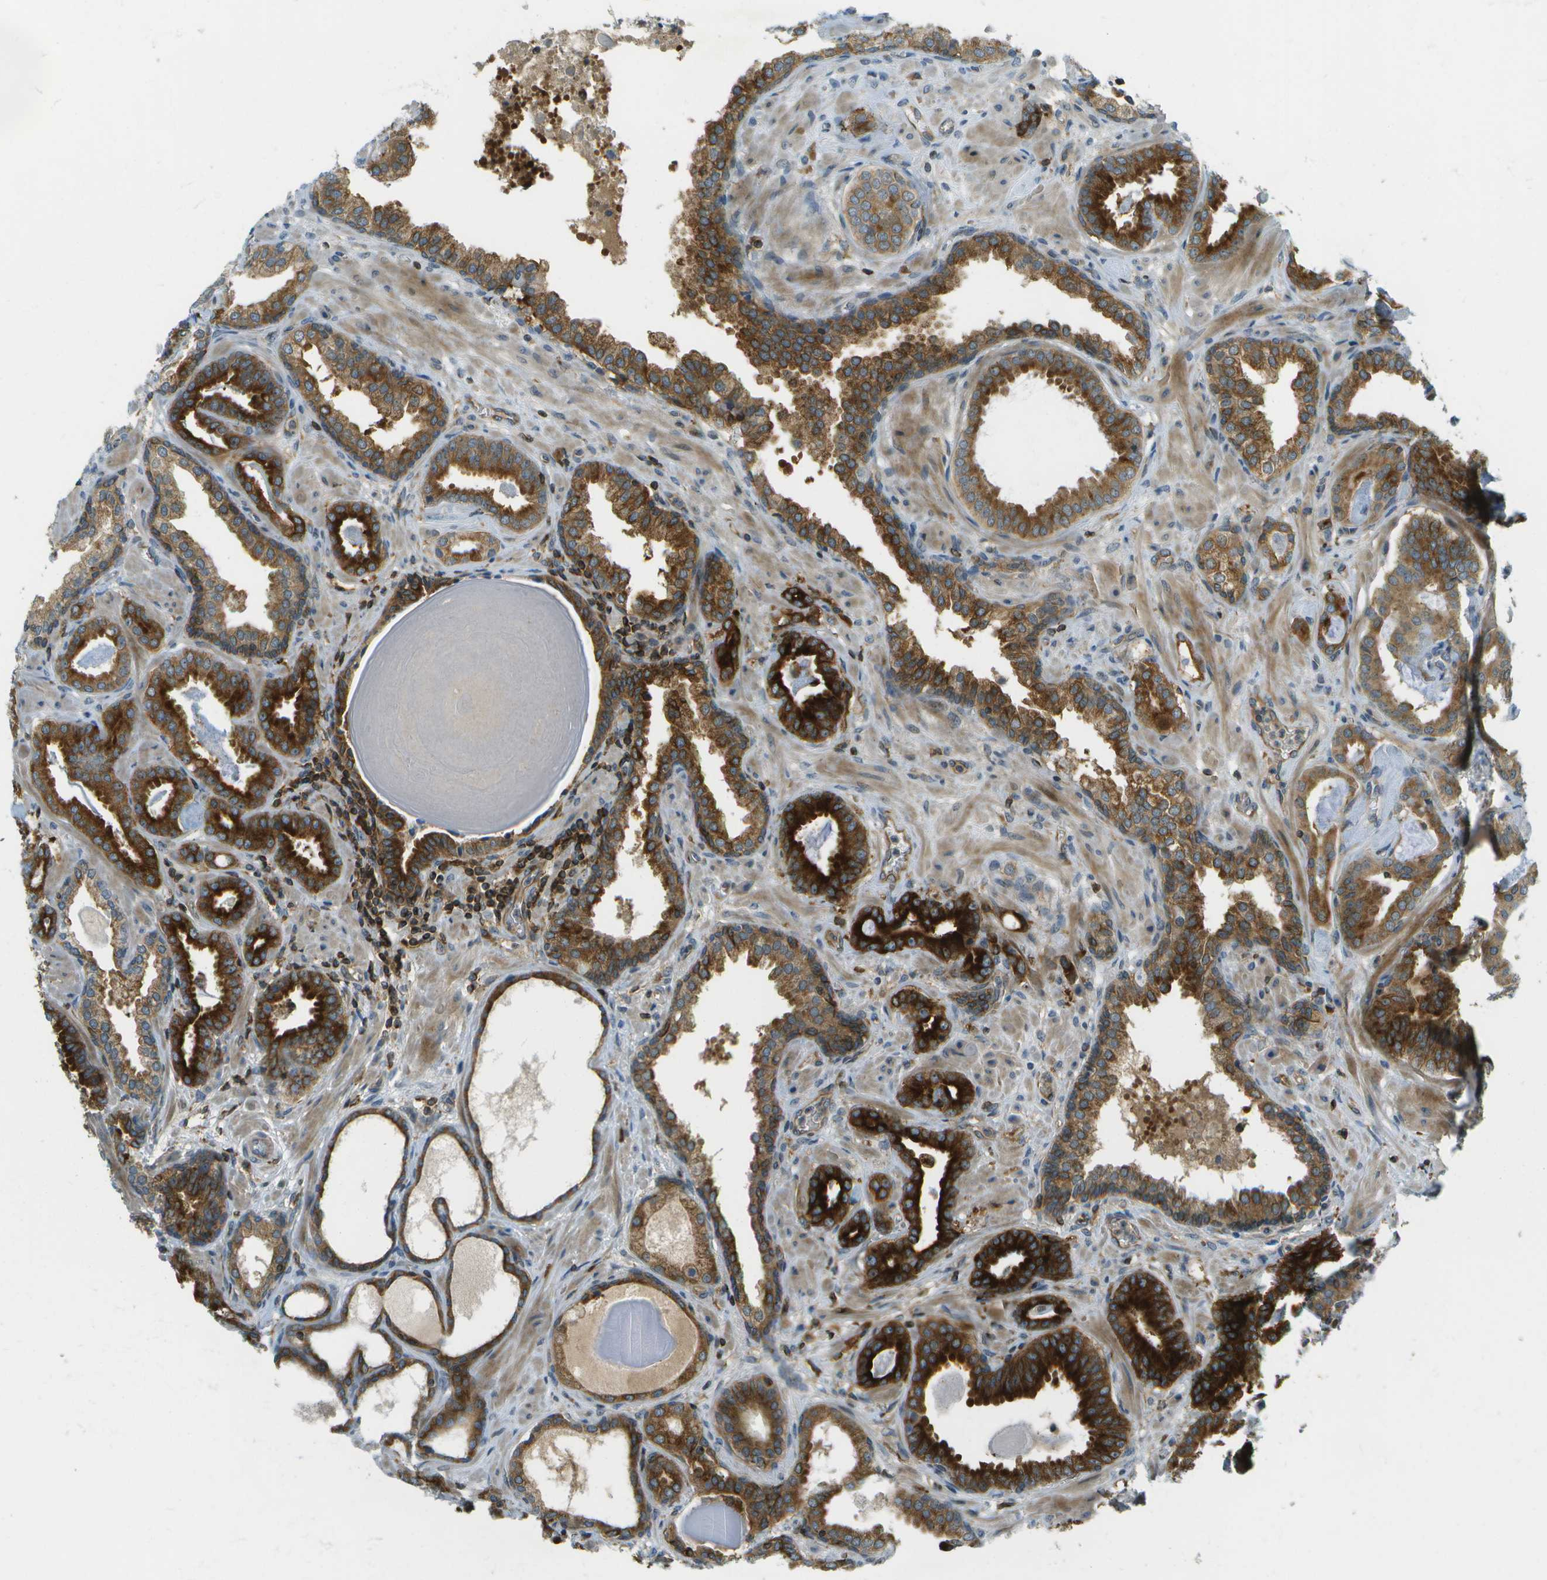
{"staining": {"intensity": "strong", "quantity": ">75%", "location": "cytoplasmic/membranous"}, "tissue": "prostate cancer", "cell_type": "Tumor cells", "image_type": "cancer", "snomed": [{"axis": "morphology", "description": "Adenocarcinoma, Low grade"}, {"axis": "topography", "description": "Prostate"}], "caption": "Strong cytoplasmic/membranous protein positivity is appreciated in approximately >75% of tumor cells in prostate adenocarcinoma (low-grade).", "gene": "TMTC1", "patient": {"sex": "male", "age": 53}}